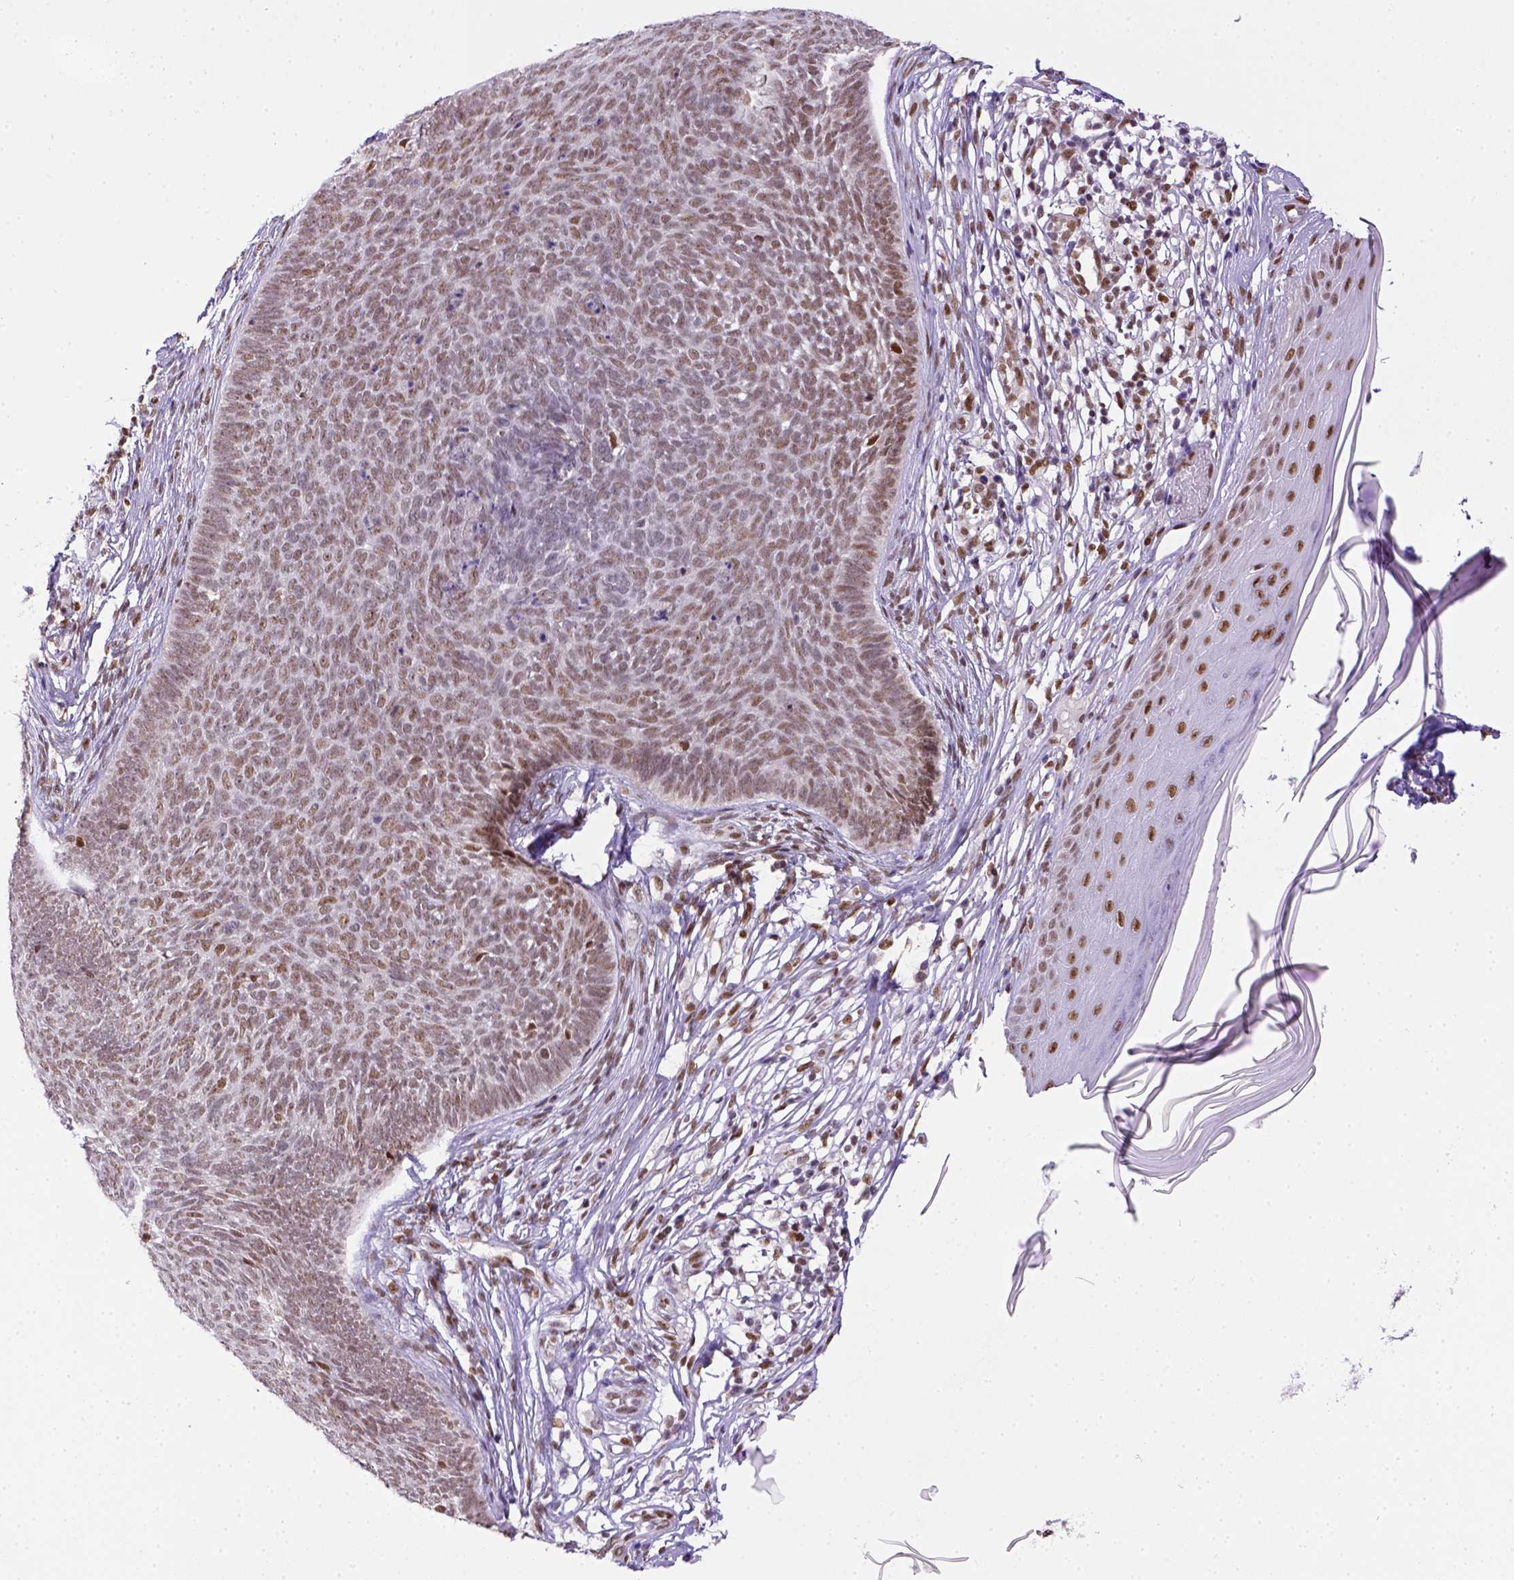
{"staining": {"intensity": "weak", "quantity": ">75%", "location": "nuclear"}, "tissue": "skin cancer", "cell_type": "Tumor cells", "image_type": "cancer", "snomed": [{"axis": "morphology", "description": "Basal cell carcinoma"}, {"axis": "topography", "description": "Skin"}], "caption": "High-magnification brightfield microscopy of skin basal cell carcinoma stained with DAB (brown) and counterstained with hematoxylin (blue). tumor cells exhibit weak nuclear positivity is seen in about>75% of cells. Nuclei are stained in blue.", "gene": "ERCC1", "patient": {"sex": "male", "age": 85}}